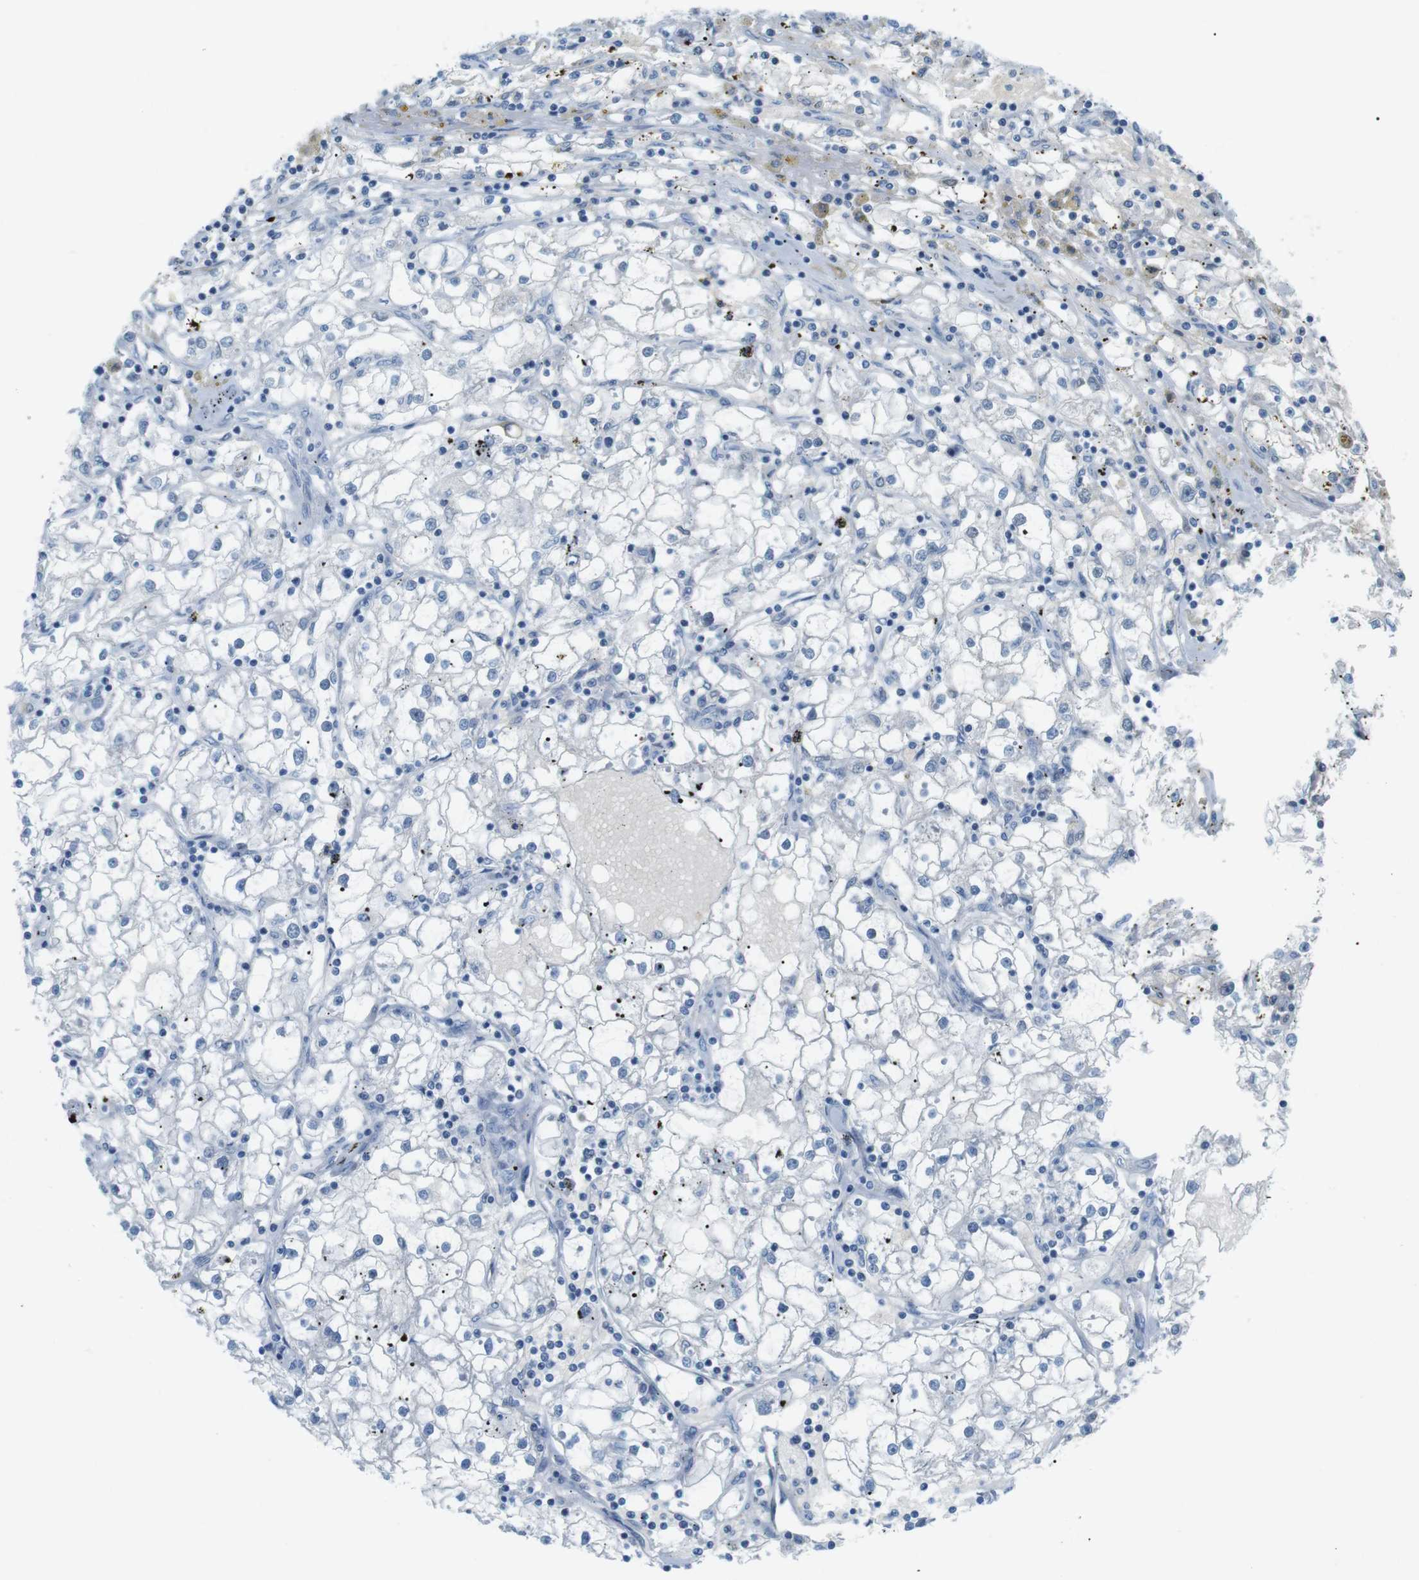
{"staining": {"intensity": "negative", "quantity": "none", "location": "none"}, "tissue": "renal cancer", "cell_type": "Tumor cells", "image_type": "cancer", "snomed": [{"axis": "morphology", "description": "Adenocarcinoma, NOS"}, {"axis": "topography", "description": "Kidney"}], "caption": "DAB (3,3'-diaminobenzidine) immunohistochemical staining of adenocarcinoma (renal) shows no significant staining in tumor cells.", "gene": "AZGP1", "patient": {"sex": "male", "age": 56}}